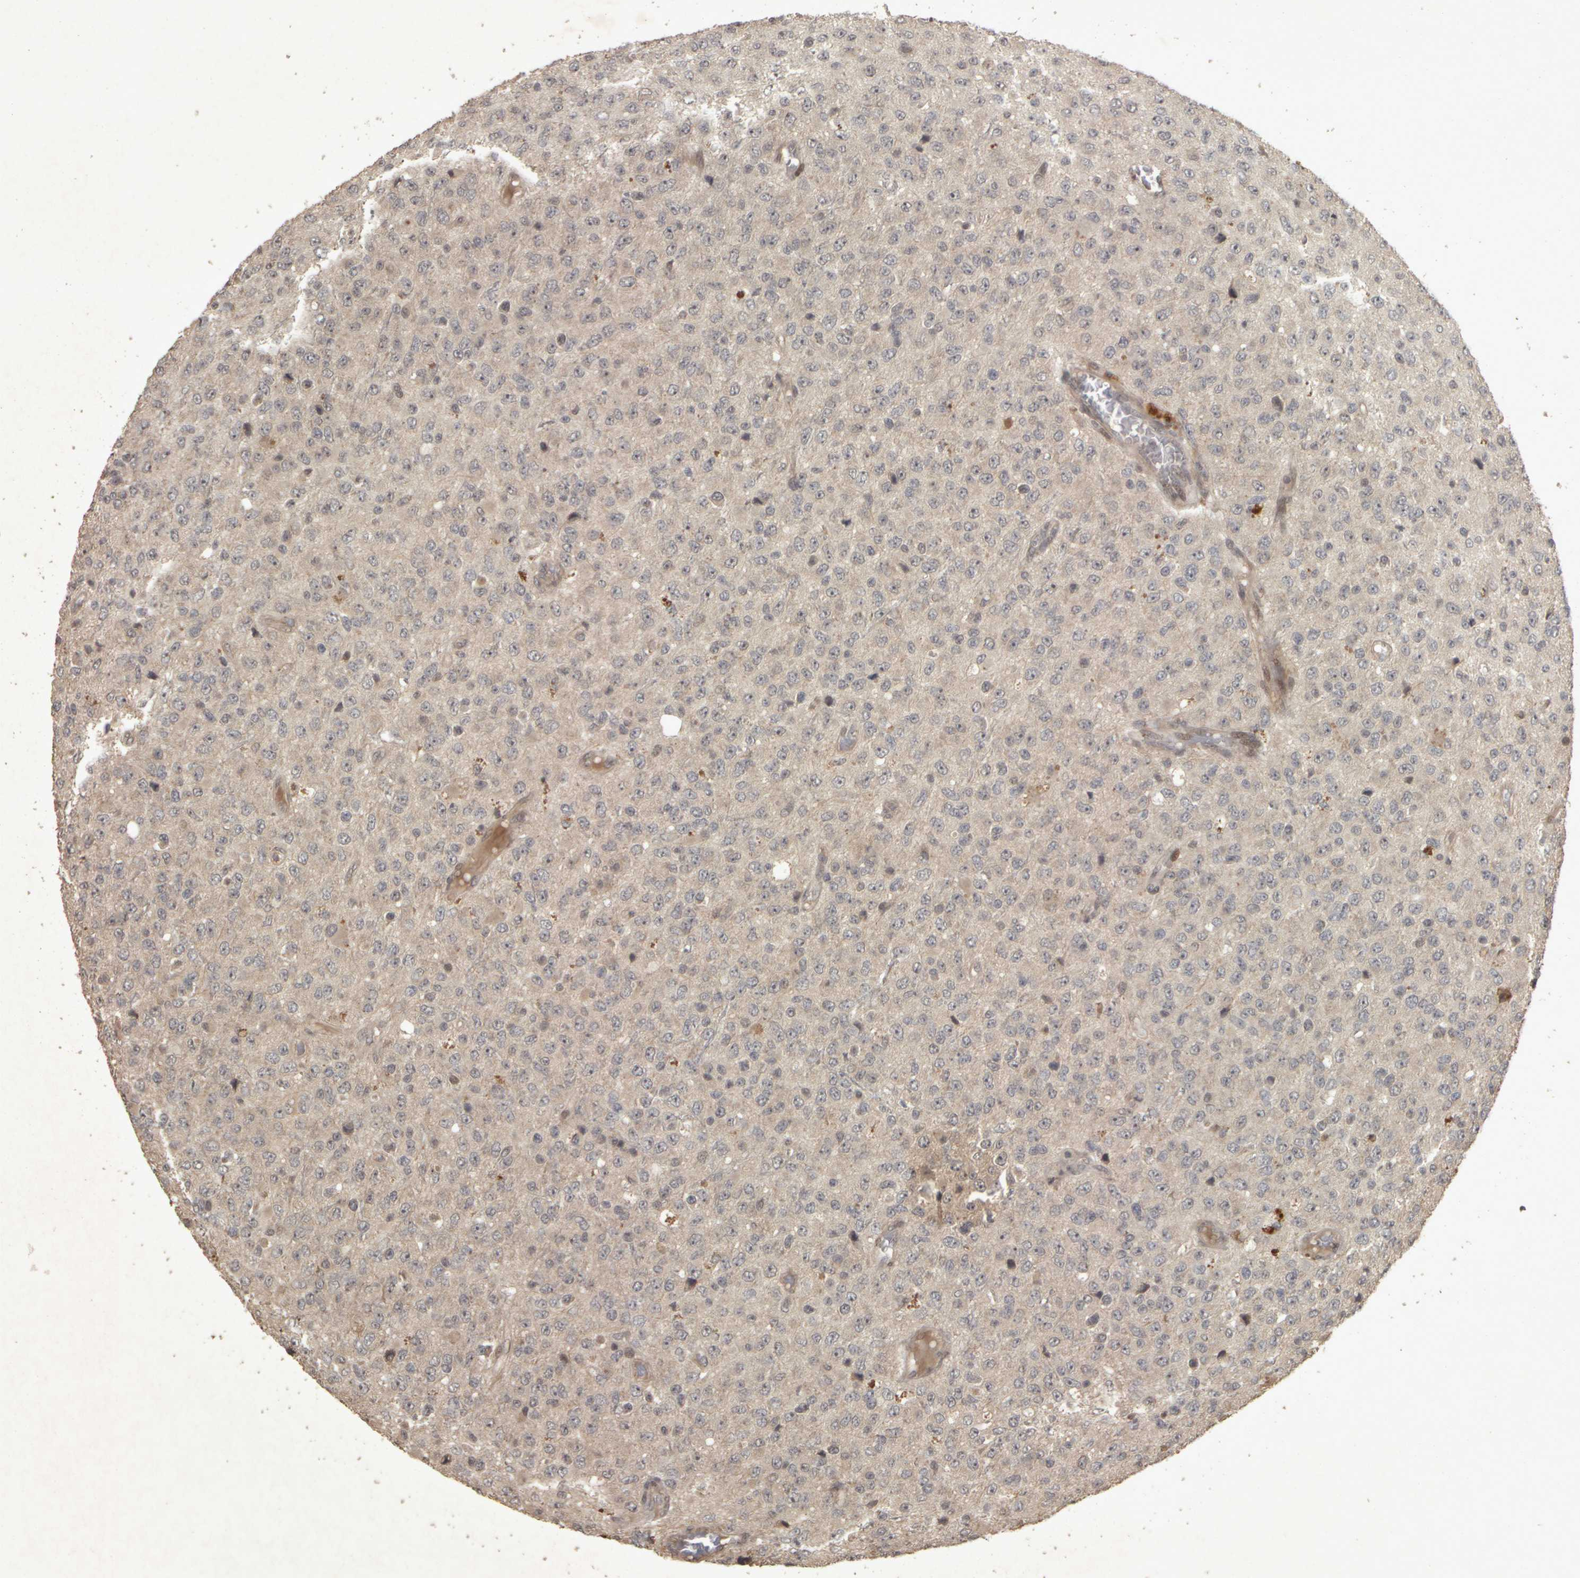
{"staining": {"intensity": "negative", "quantity": "none", "location": "none"}, "tissue": "glioma", "cell_type": "Tumor cells", "image_type": "cancer", "snomed": [{"axis": "morphology", "description": "Glioma, malignant, High grade"}, {"axis": "topography", "description": "pancreas cauda"}], "caption": "Malignant glioma (high-grade) was stained to show a protein in brown. There is no significant positivity in tumor cells. The staining was performed using DAB to visualize the protein expression in brown, while the nuclei were stained in blue with hematoxylin (Magnification: 20x).", "gene": "ACO1", "patient": {"sex": "male", "age": 60}}